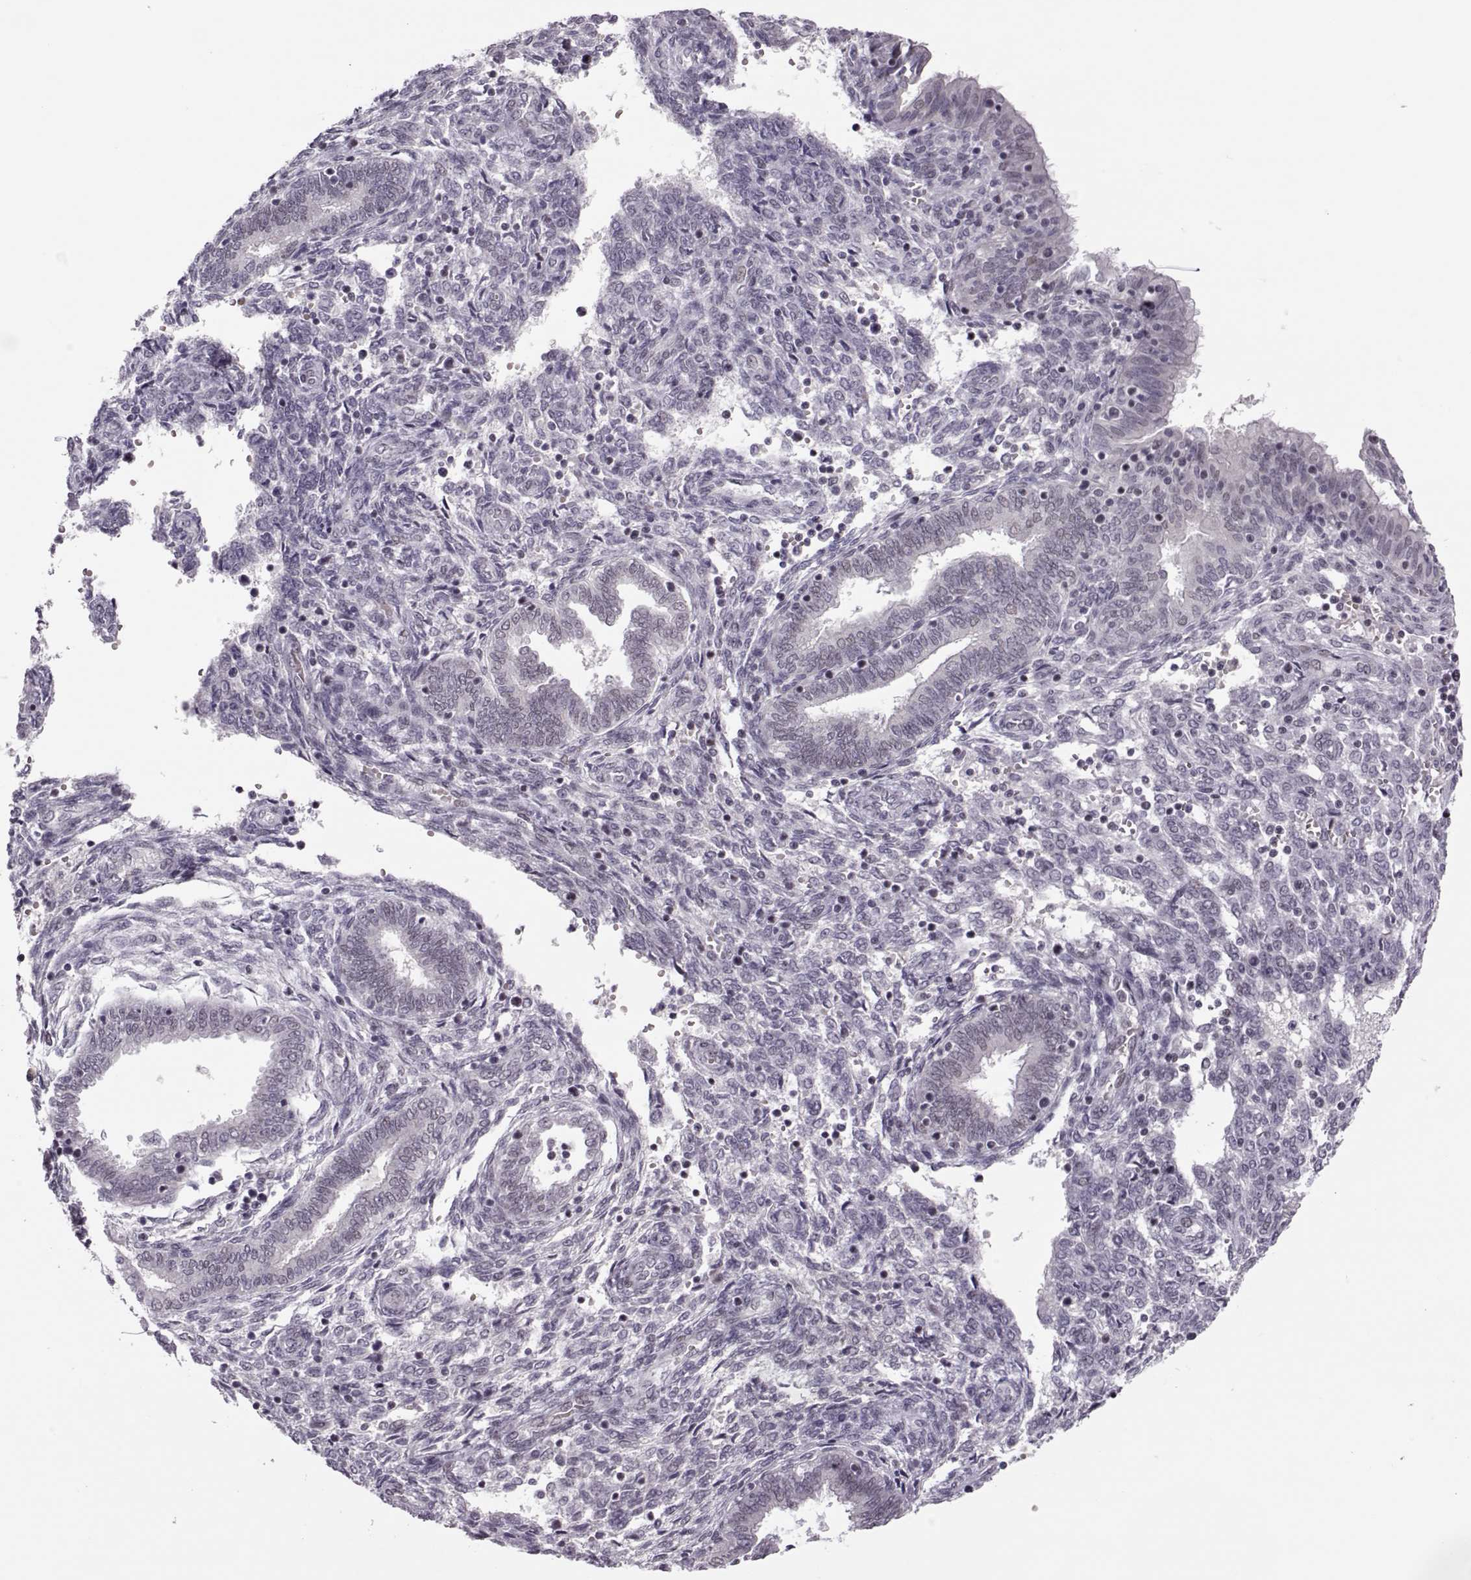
{"staining": {"intensity": "negative", "quantity": "none", "location": "none"}, "tissue": "endometrium", "cell_type": "Cells in endometrial stroma", "image_type": "normal", "snomed": [{"axis": "morphology", "description": "Normal tissue, NOS"}, {"axis": "topography", "description": "Endometrium"}], "caption": "Protein analysis of unremarkable endometrium shows no significant positivity in cells in endometrial stroma. (Immunohistochemistry (ihc), brightfield microscopy, high magnification).", "gene": "LIN28A", "patient": {"sex": "female", "age": 42}}